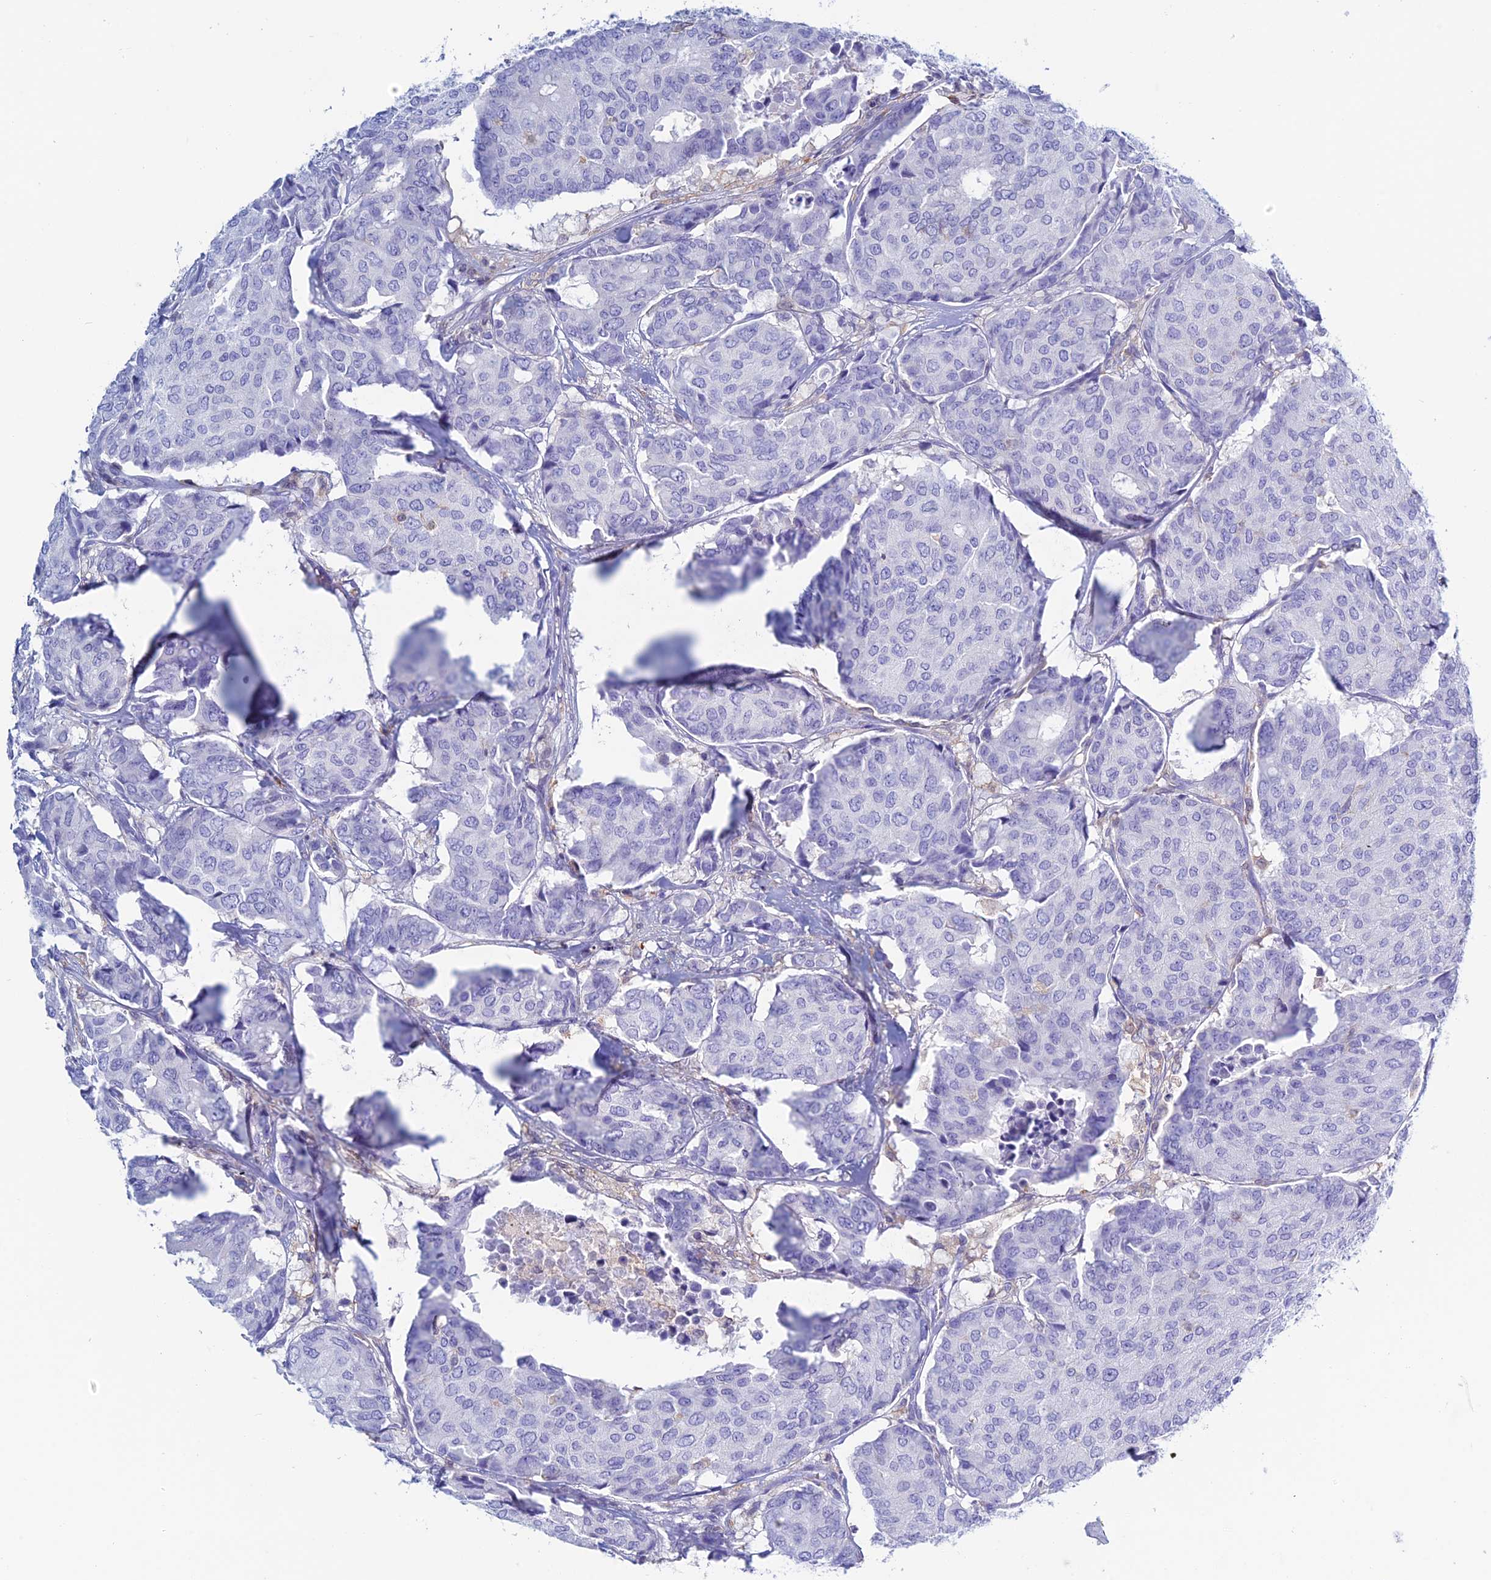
{"staining": {"intensity": "negative", "quantity": "none", "location": "none"}, "tissue": "breast cancer", "cell_type": "Tumor cells", "image_type": "cancer", "snomed": [{"axis": "morphology", "description": "Duct carcinoma"}, {"axis": "topography", "description": "Breast"}], "caption": "Immunohistochemistry micrograph of human invasive ductal carcinoma (breast) stained for a protein (brown), which shows no positivity in tumor cells.", "gene": "KCNK17", "patient": {"sex": "female", "age": 75}}